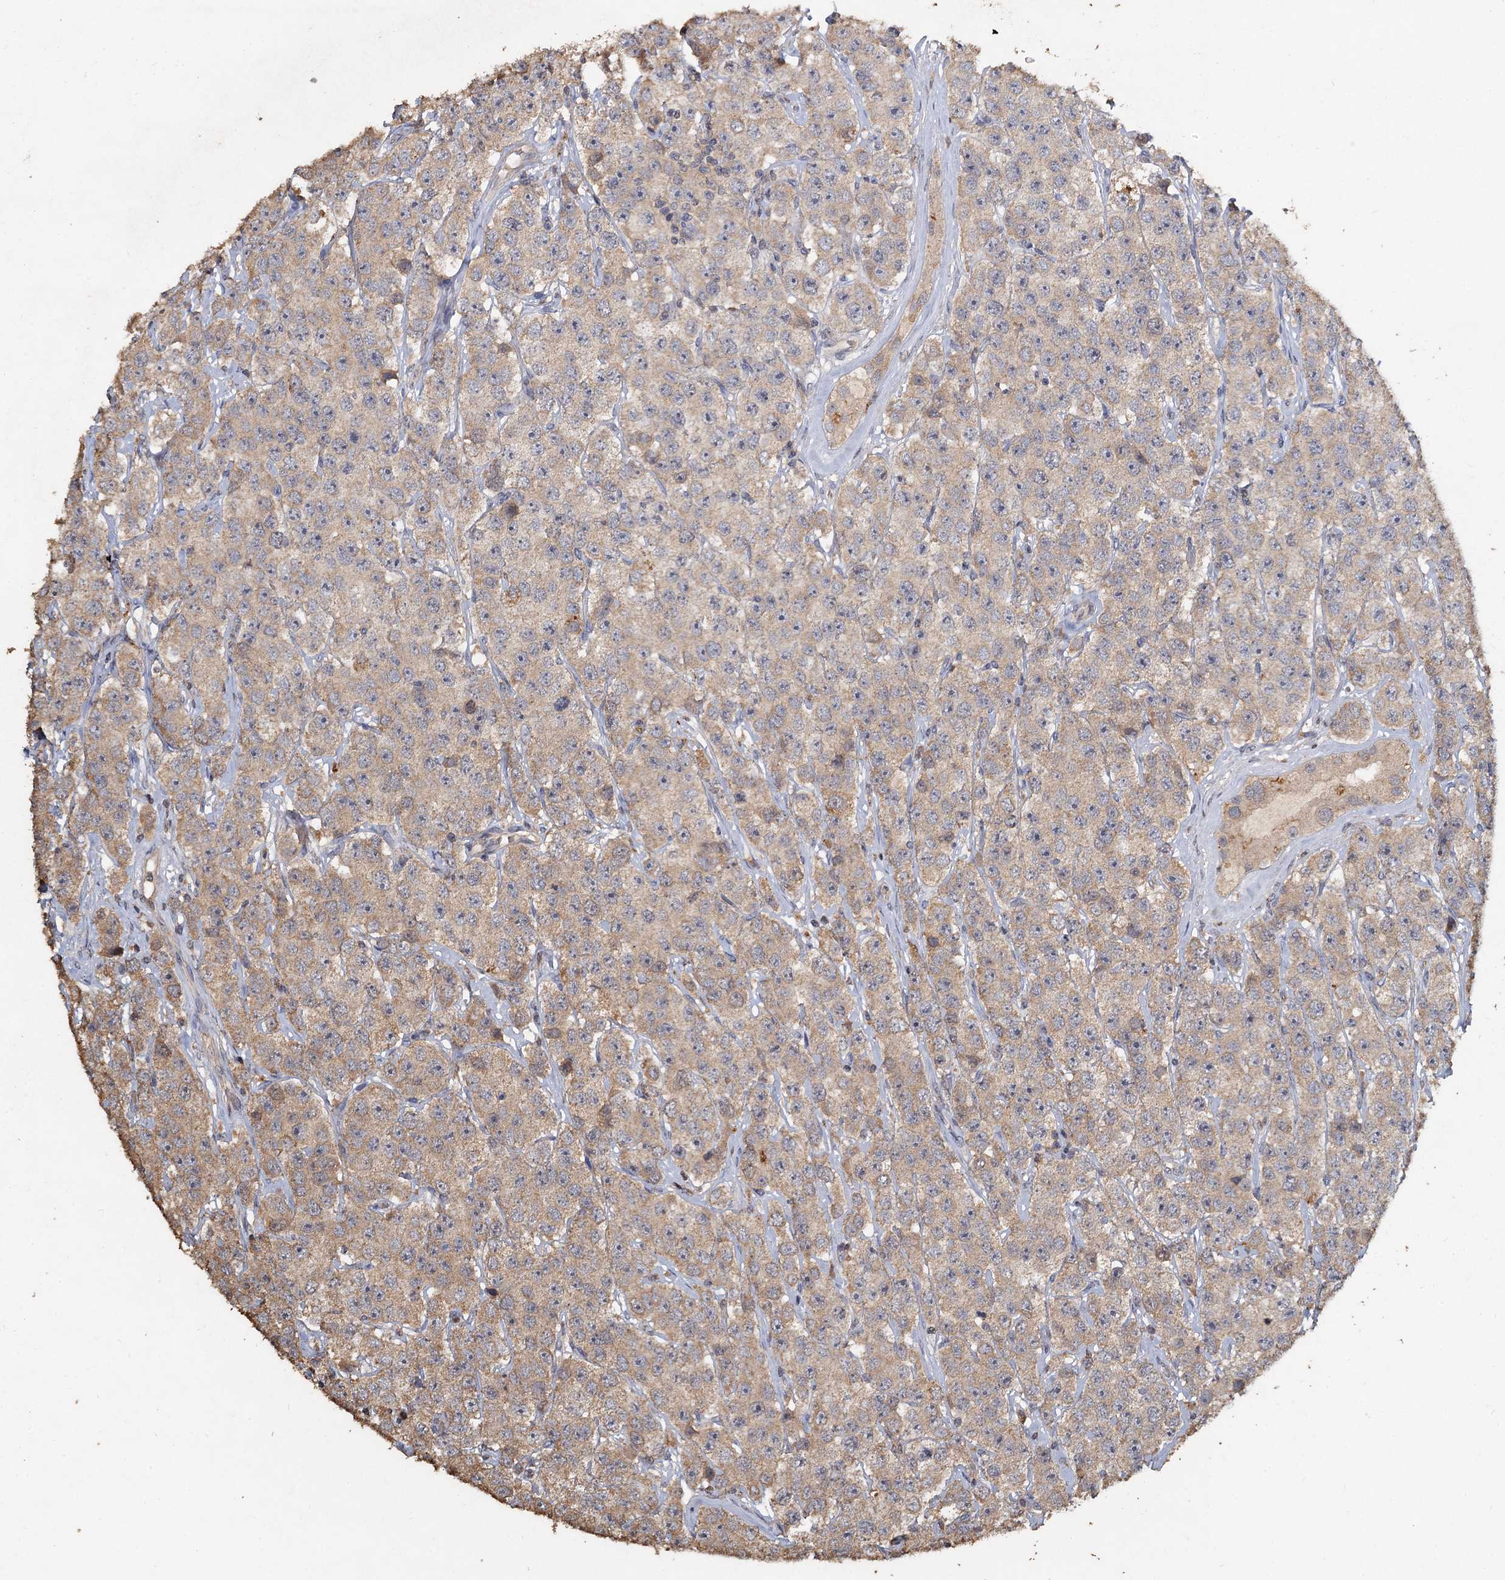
{"staining": {"intensity": "weak", "quantity": "<25%", "location": "cytoplasmic/membranous"}, "tissue": "testis cancer", "cell_type": "Tumor cells", "image_type": "cancer", "snomed": [{"axis": "morphology", "description": "Seminoma, NOS"}, {"axis": "topography", "description": "Testis"}], "caption": "This histopathology image is of testis cancer (seminoma) stained with IHC to label a protein in brown with the nuclei are counter-stained blue. There is no staining in tumor cells.", "gene": "CCDC61", "patient": {"sex": "male", "age": 28}}